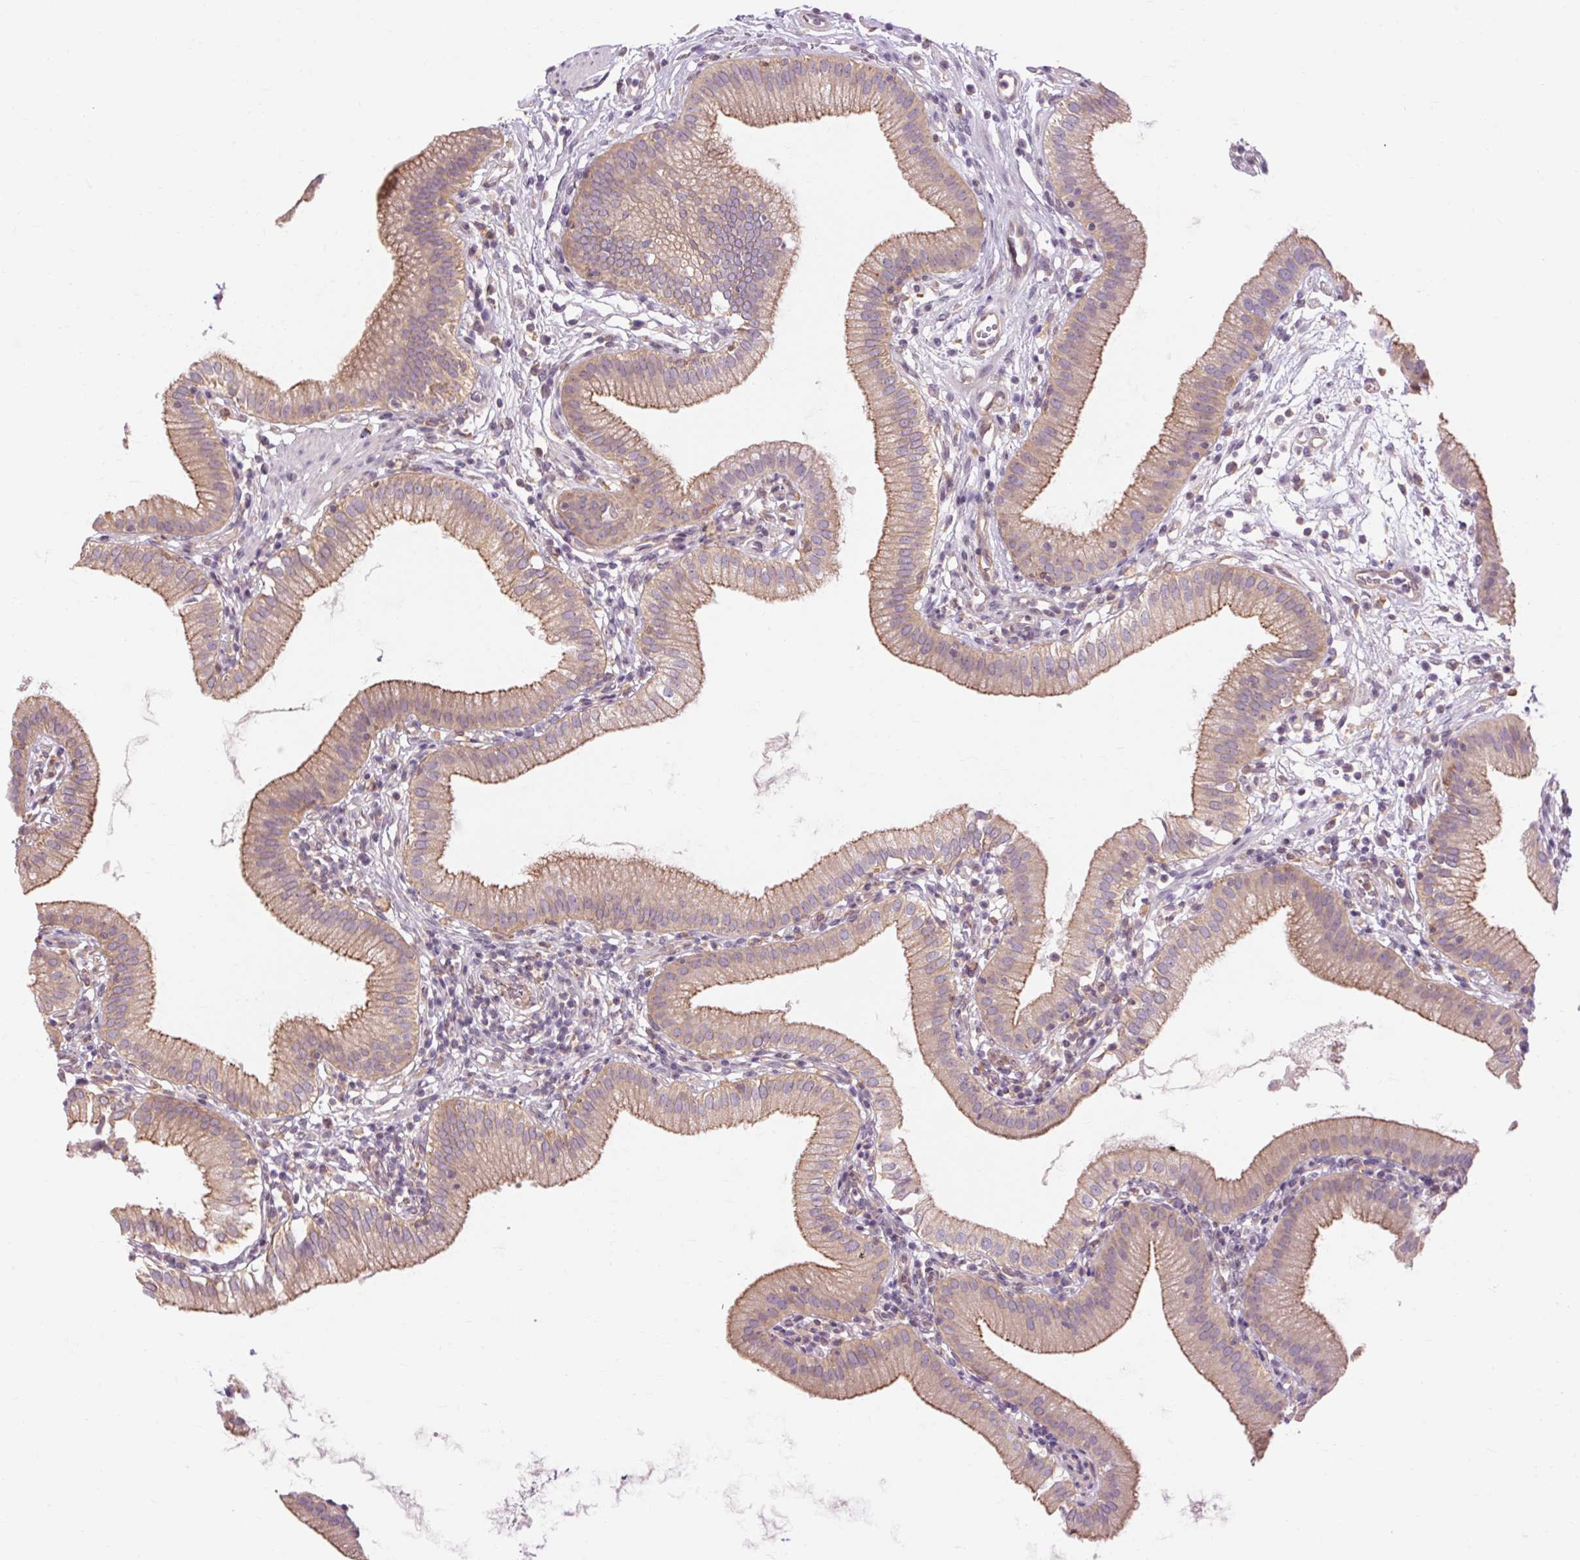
{"staining": {"intensity": "moderate", "quantity": ">75%", "location": "cytoplasmic/membranous"}, "tissue": "gallbladder", "cell_type": "Glandular cells", "image_type": "normal", "snomed": [{"axis": "morphology", "description": "Normal tissue, NOS"}, {"axis": "topography", "description": "Gallbladder"}], "caption": "DAB (3,3'-diaminobenzidine) immunohistochemical staining of benign human gallbladder demonstrates moderate cytoplasmic/membranous protein staining in about >75% of glandular cells.", "gene": "TM6SF1", "patient": {"sex": "female", "age": 65}}